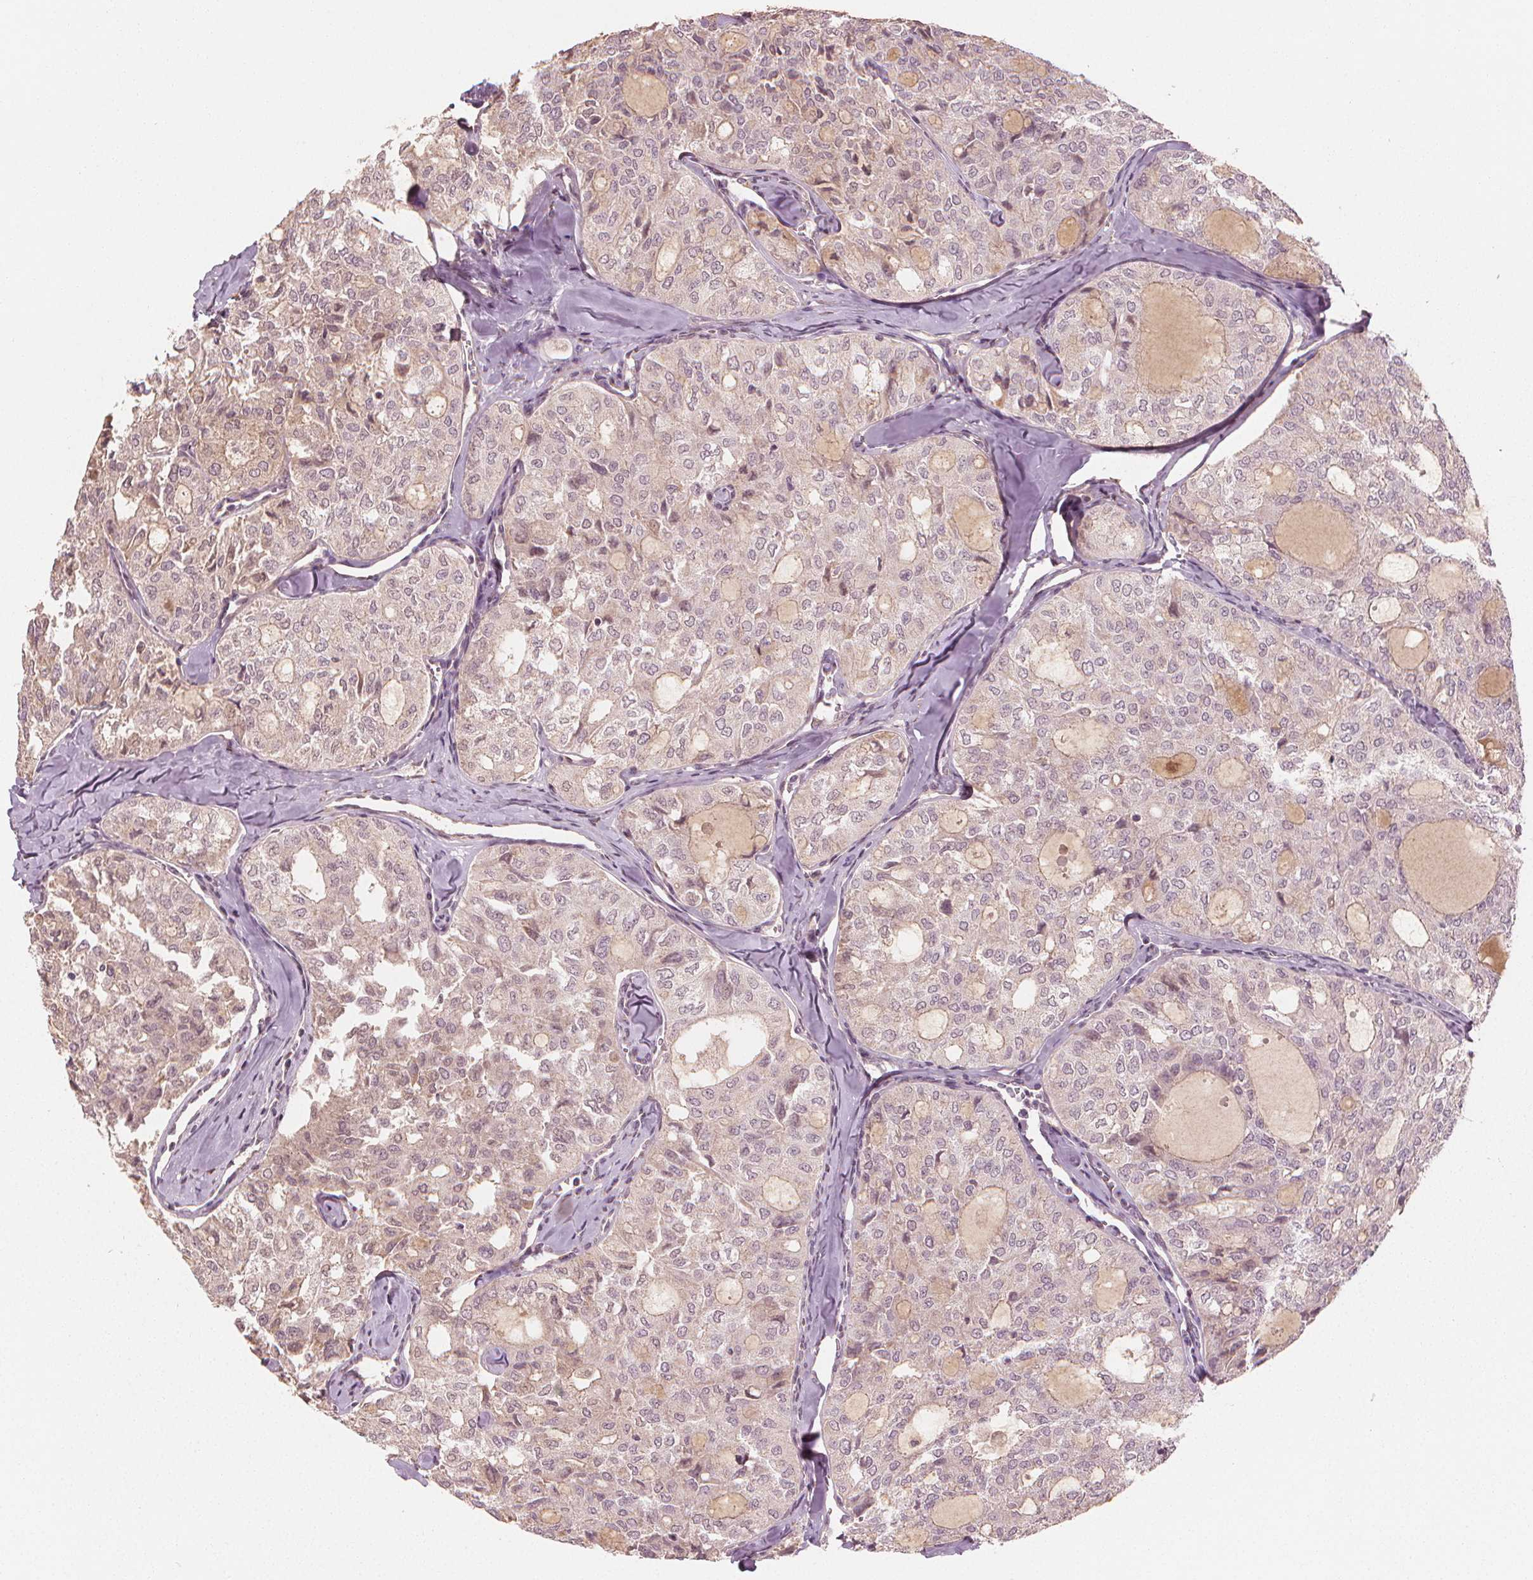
{"staining": {"intensity": "negative", "quantity": "none", "location": "none"}, "tissue": "thyroid cancer", "cell_type": "Tumor cells", "image_type": "cancer", "snomed": [{"axis": "morphology", "description": "Follicular adenoma carcinoma, NOS"}, {"axis": "topography", "description": "Thyroid gland"}], "caption": "High power microscopy photomicrograph of an IHC histopathology image of thyroid cancer, revealing no significant expression in tumor cells.", "gene": "CLBA1", "patient": {"sex": "male", "age": 75}}